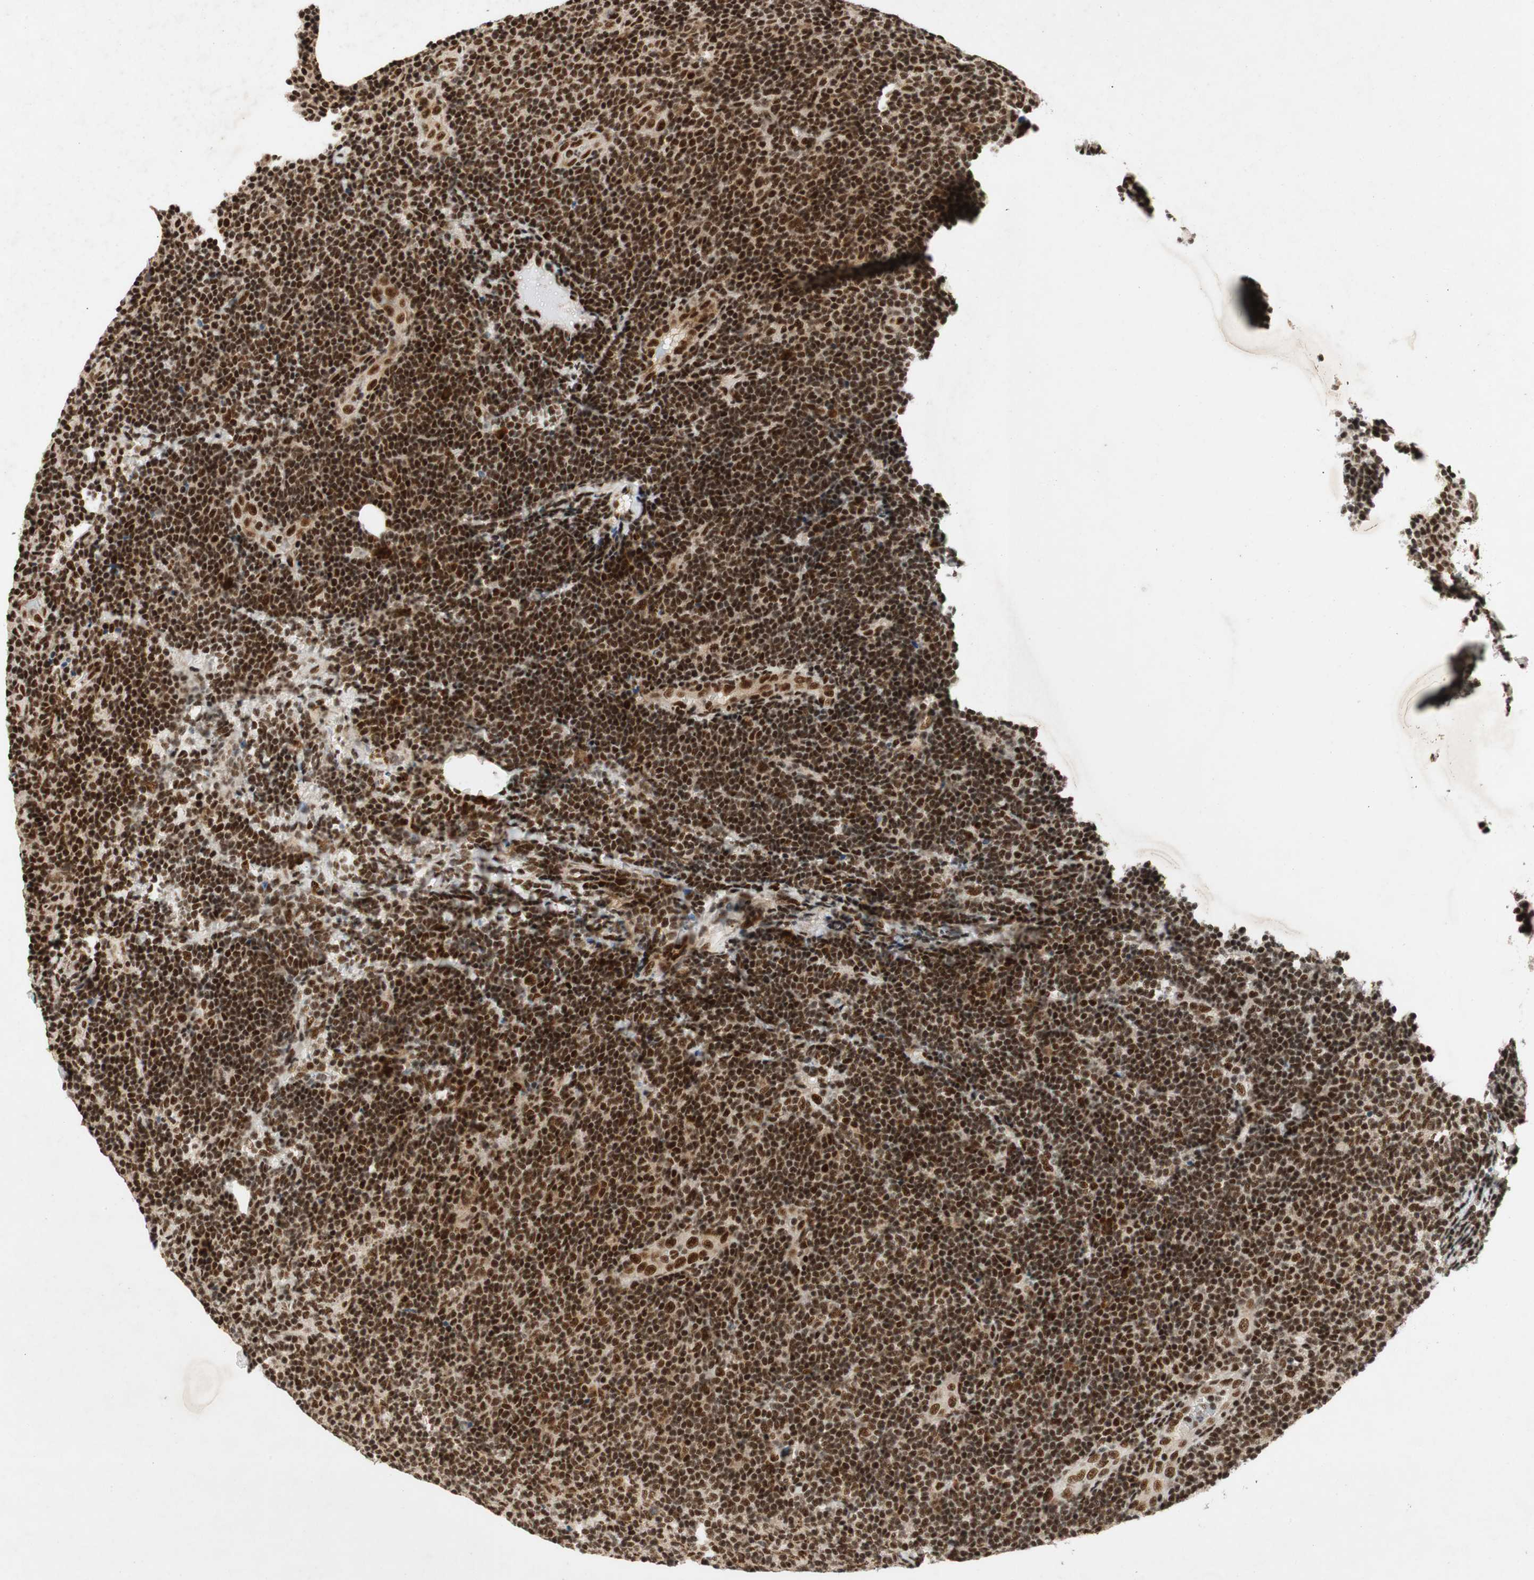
{"staining": {"intensity": "strong", "quantity": ">75%", "location": "nuclear"}, "tissue": "lymphoma", "cell_type": "Tumor cells", "image_type": "cancer", "snomed": [{"axis": "morphology", "description": "Malignant lymphoma, non-Hodgkin's type, Low grade"}, {"axis": "topography", "description": "Lymph node"}], "caption": "Lymphoma stained with a brown dye displays strong nuclear positive positivity in about >75% of tumor cells.", "gene": "NCBP3", "patient": {"sex": "male", "age": 83}}